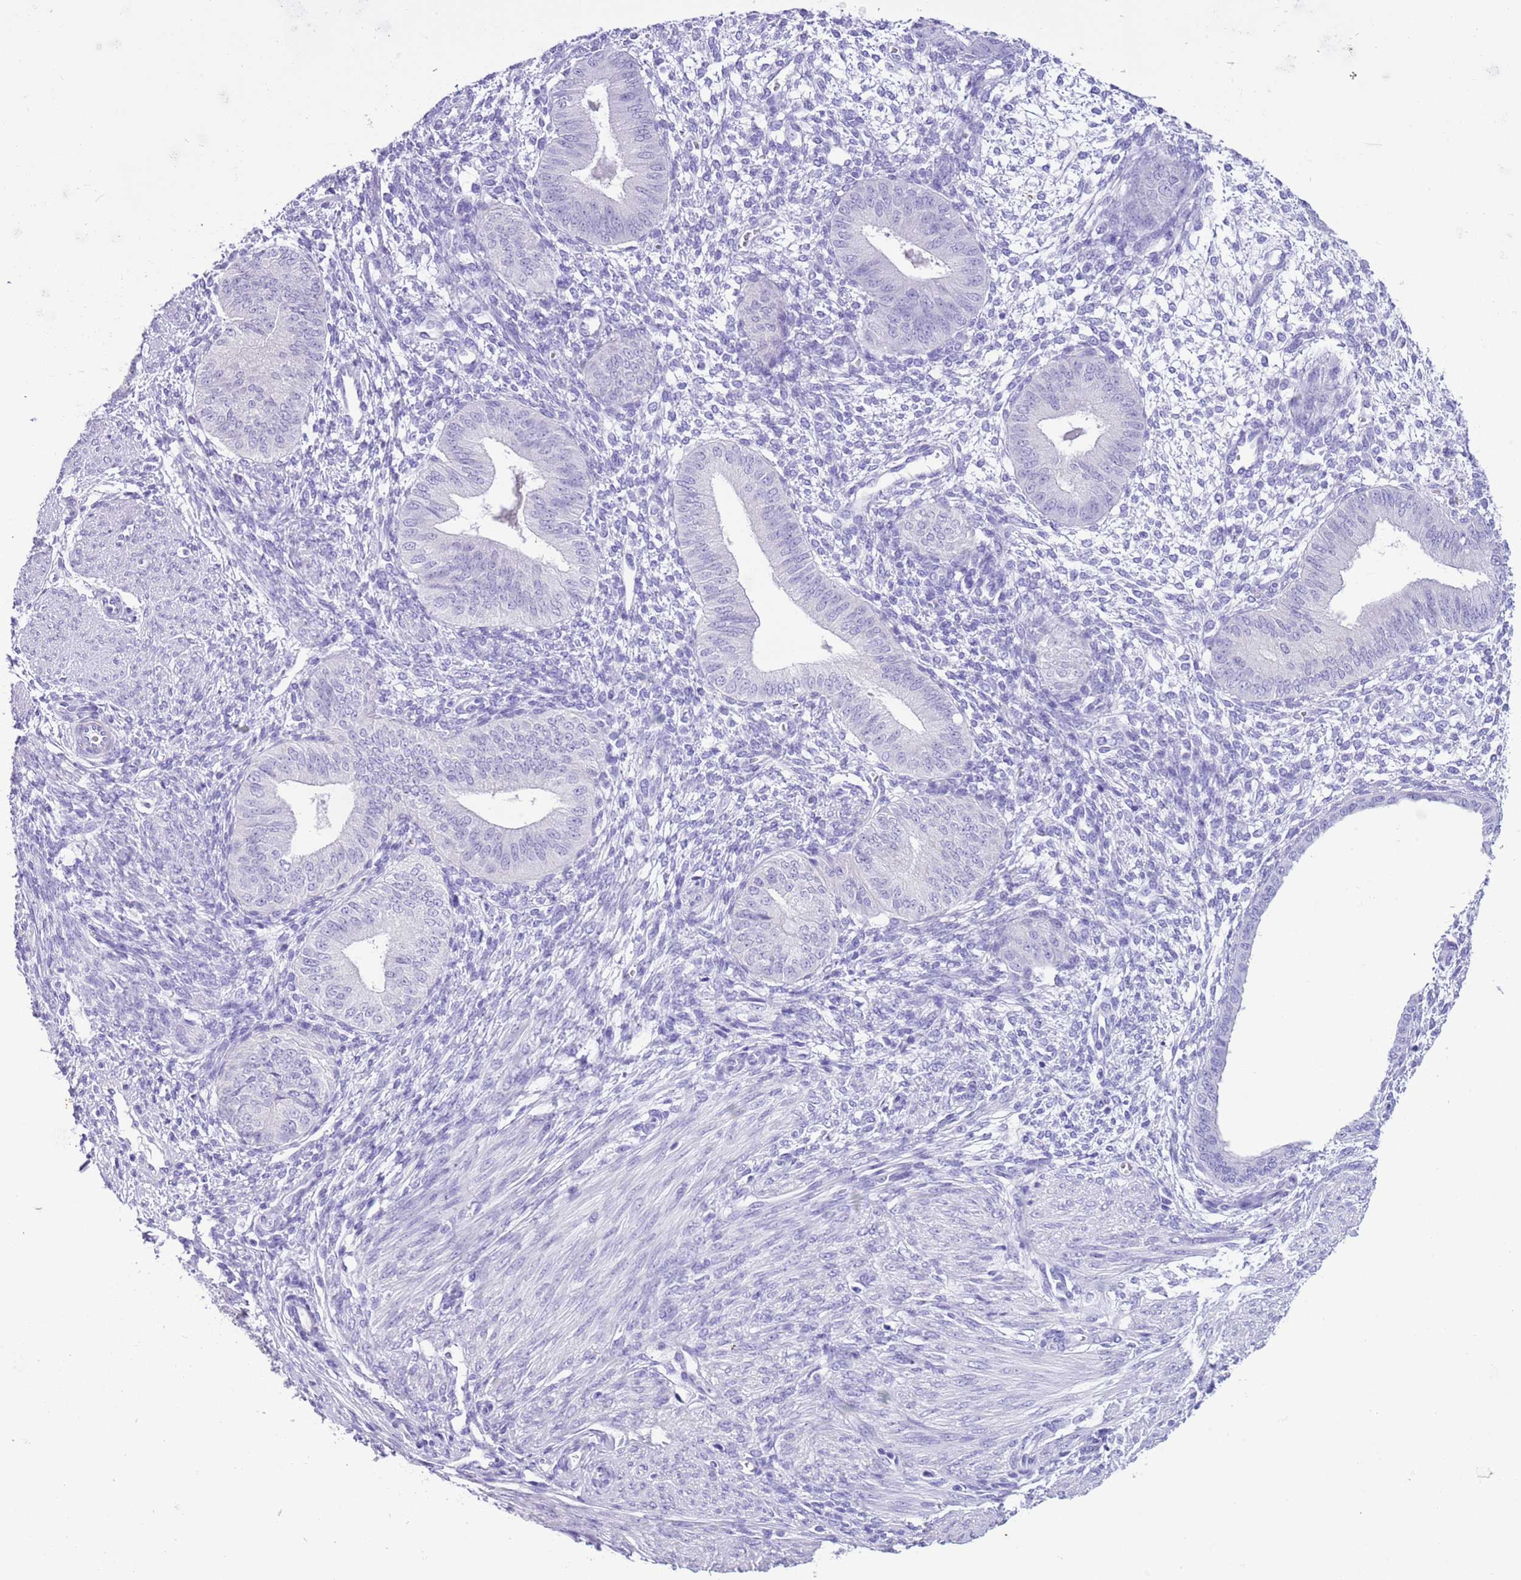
{"staining": {"intensity": "negative", "quantity": "none", "location": "none"}, "tissue": "endometrium", "cell_type": "Cells in endometrial stroma", "image_type": "normal", "snomed": [{"axis": "morphology", "description": "Normal tissue, NOS"}, {"axis": "topography", "description": "Endometrium"}], "caption": "Immunohistochemical staining of normal endometrium demonstrates no significant positivity in cells in endometrial stroma.", "gene": "TMEM185A", "patient": {"sex": "female", "age": 49}}